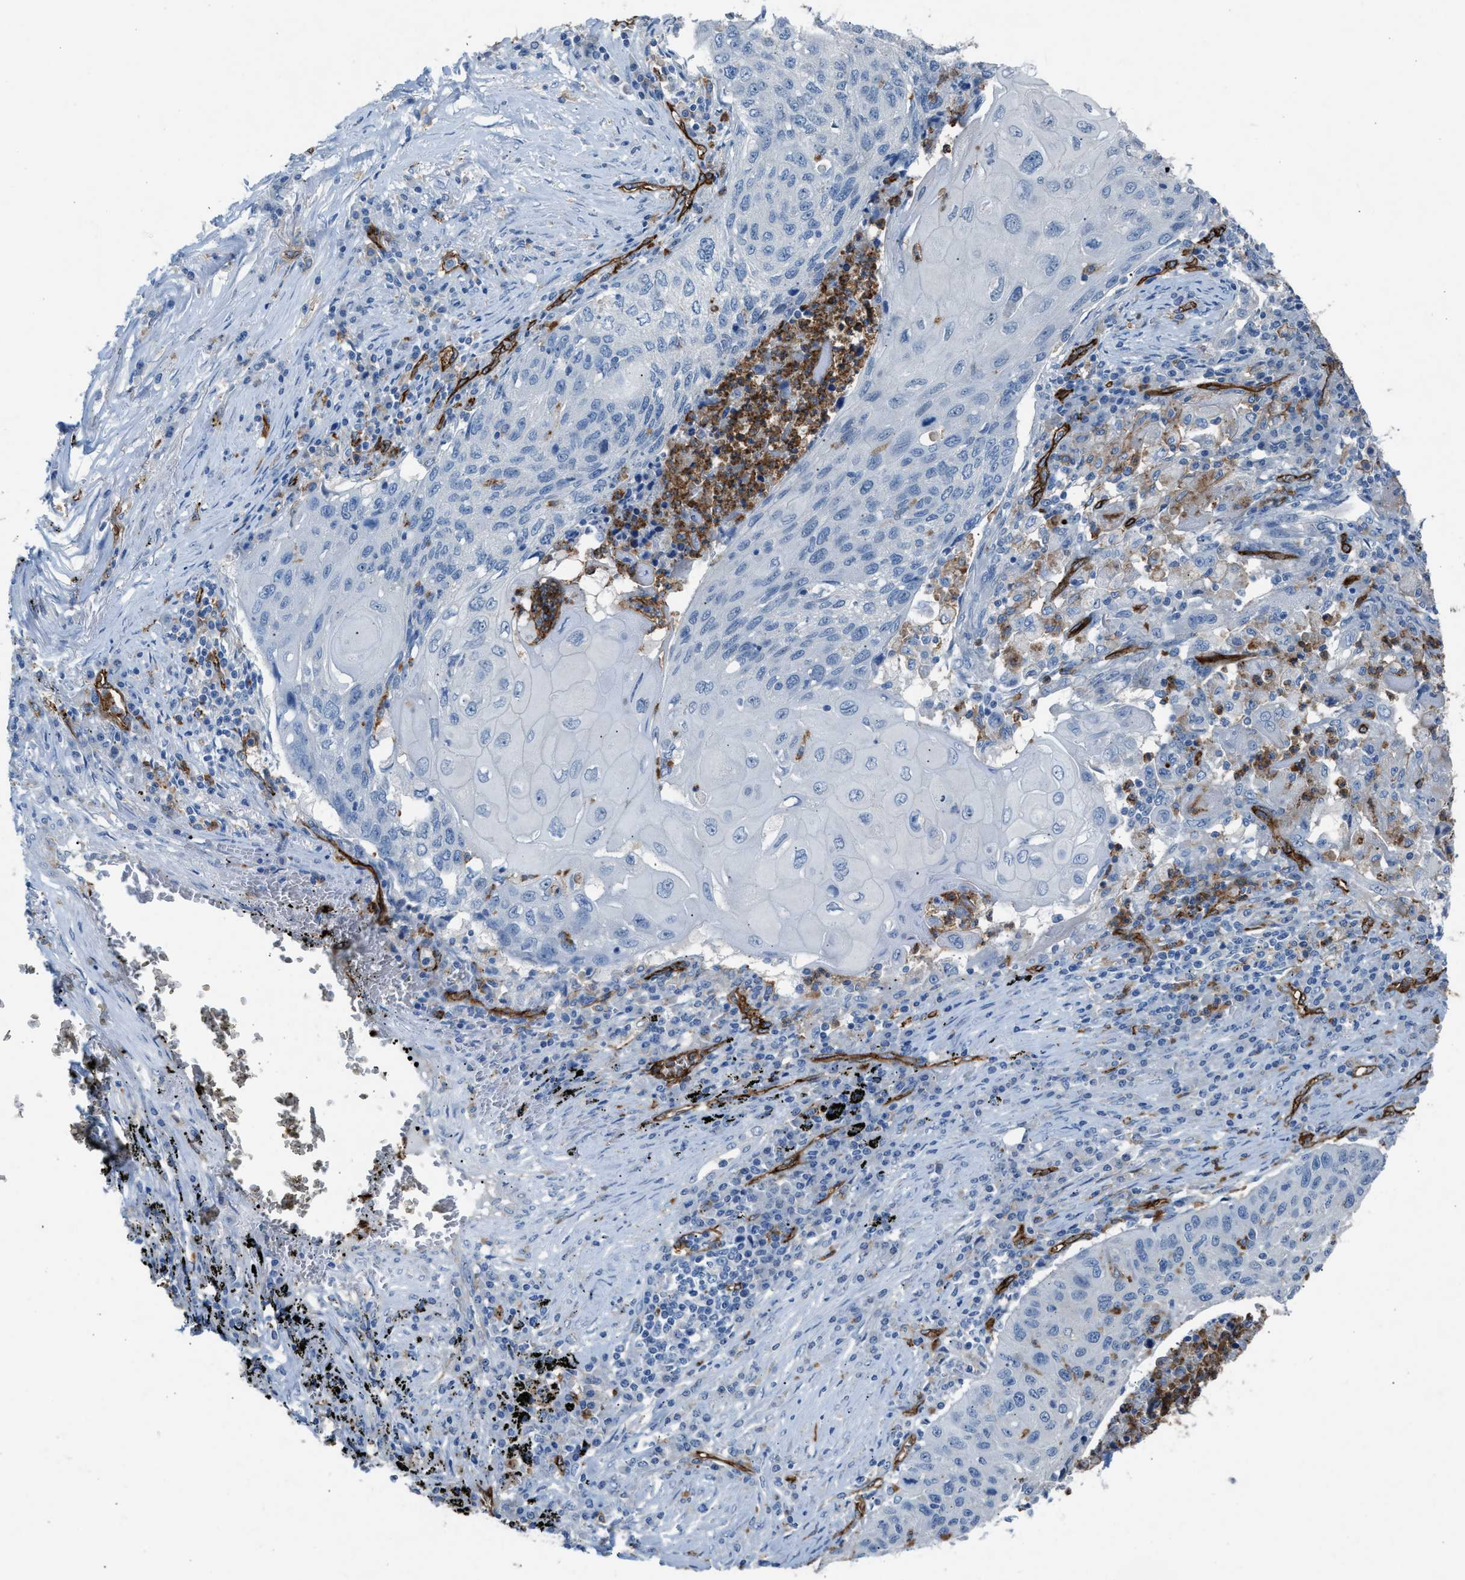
{"staining": {"intensity": "negative", "quantity": "none", "location": "none"}, "tissue": "lung cancer", "cell_type": "Tumor cells", "image_type": "cancer", "snomed": [{"axis": "morphology", "description": "Squamous cell carcinoma, NOS"}, {"axis": "topography", "description": "Lung"}], "caption": "Lung squamous cell carcinoma was stained to show a protein in brown. There is no significant expression in tumor cells.", "gene": "DYSF", "patient": {"sex": "female", "age": 63}}